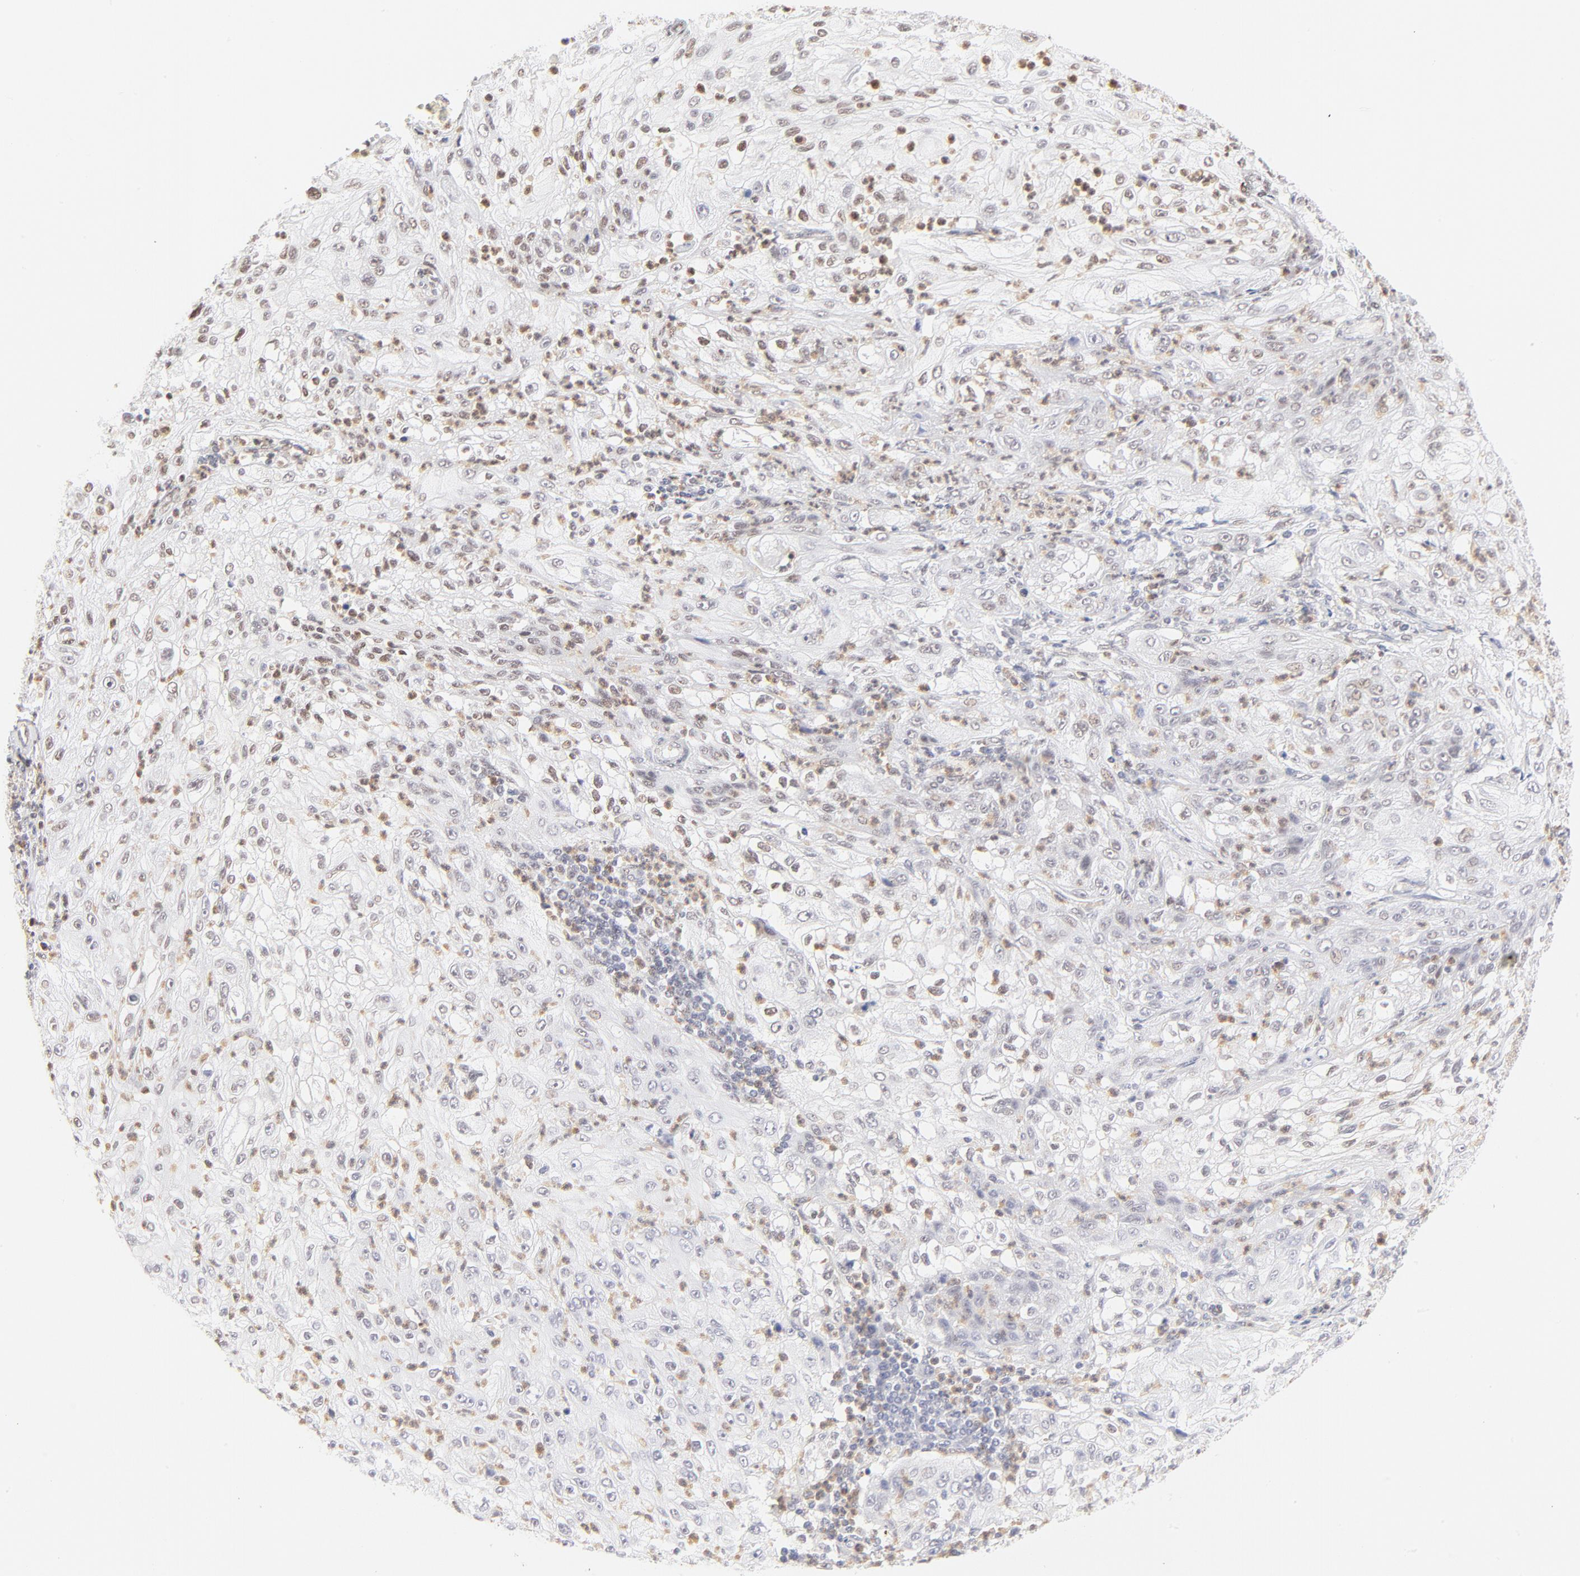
{"staining": {"intensity": "weak", "quantity": "<25%", "location": "nuclear"}, "tissue": "lung cancer", "cell_type": "Tumor cells", "image_type": "cancer", "snomed": [{"axis": "morphology", "description": "Inflammation, NOS"}, {"axis": "morphology", "description": "Squamous cell carcinoma, NOS"}, {"axis": "topography", "description": "Lymph node"}, {"axis": "topography", "description": "Soft tissue"}, {"axis": "topography", "description": "Lung"}], "caption": "Immunohistochemistry photomicrograph of lung cancer (squamous cell carcinoma) stained for a protein (brown), which shows no positivity in tumor cells.", "gene": "PBX1", "patient": {"sex": "male", "age": 66}}